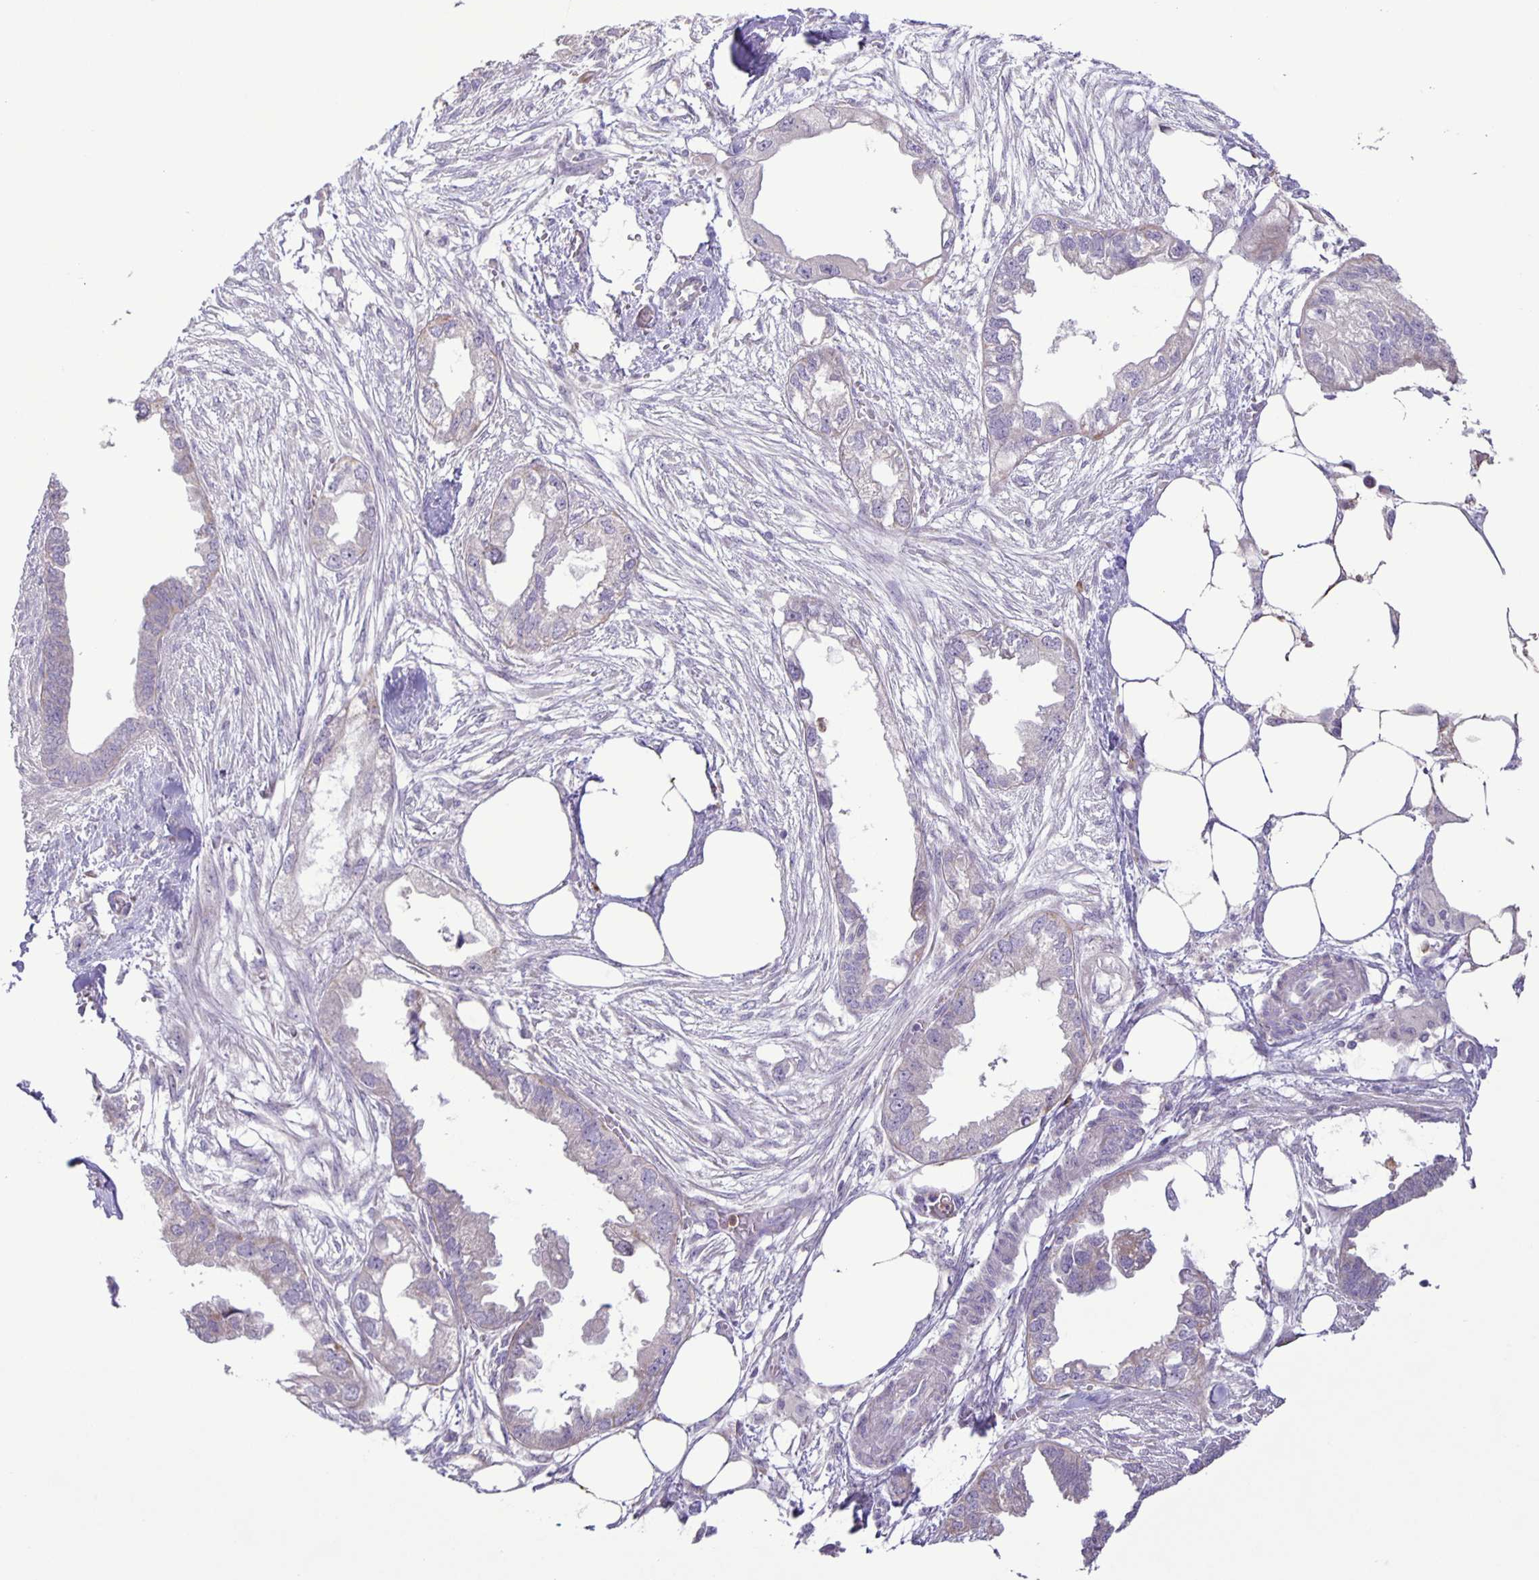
{"staining": {"intensity": "negative", "quantity": "none", "location": "none"}, "tissue": "endometrial cancer", "cell_type": "Tumor cells", "image_type": "cancer", "snomed": [{"axis": "morphology", "description": "Adenocarcinoma, NOS"}, {"axis": "morphology", "description": "Adenocarcinoma, metastatic, NOS"}, {"axis": "topography", "description": "Adipose tissue"}, {"axis": "topography", "description": "Endometrium"}], "caption": "Tumor cells are negative for brown protein staining in adenocarcinoma (endometrial).", "gene": "ADCK1", "patient": {"sex": "female", "age": 67}}